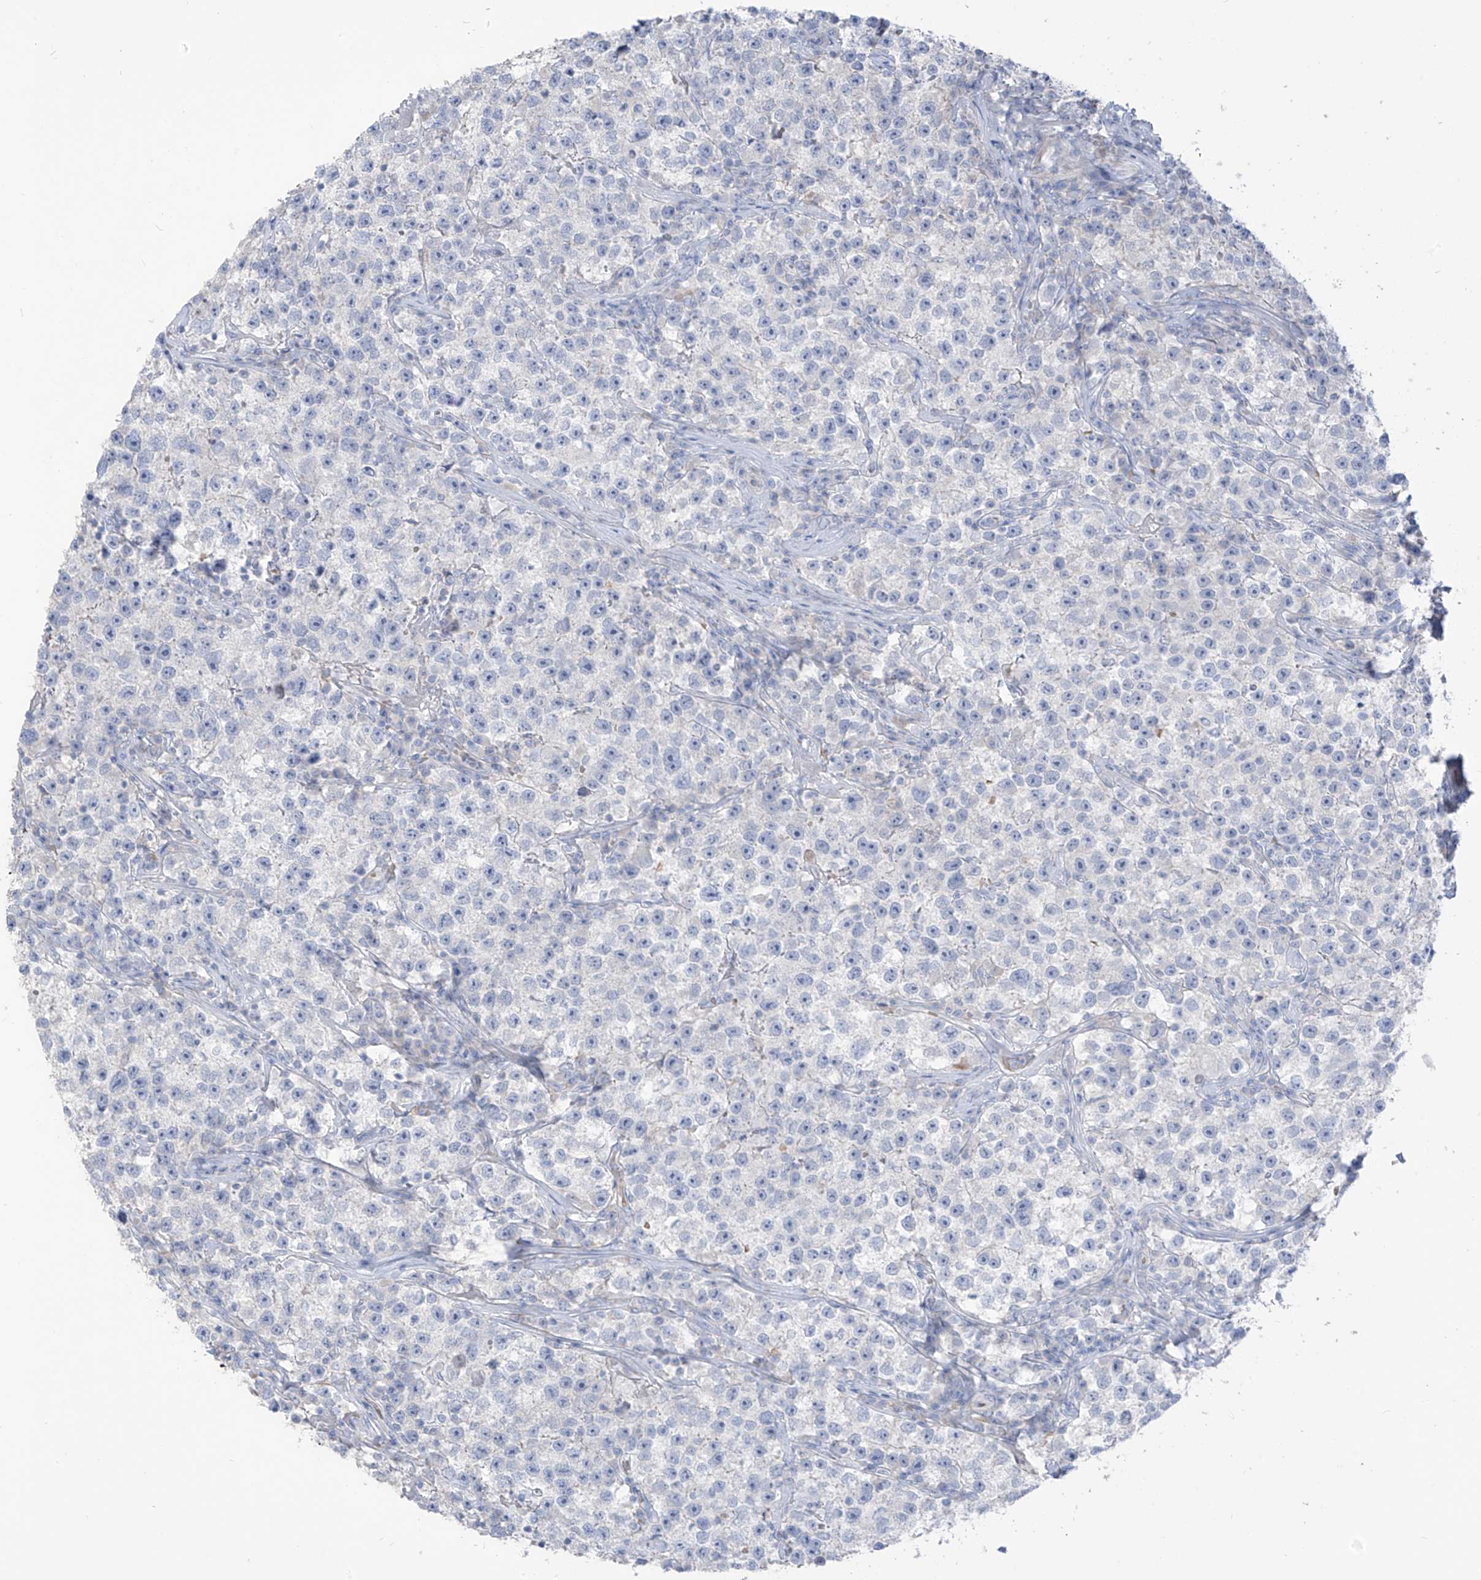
{"staining": {"intensity": "negative", "quantity": "none", "location": "none"}, "tissue": "testis cancer", "cell_type": "Tumor cells", "image_type": "cancer", "snomed": [{"axis": "morphology", "description": "Seminoma, NOS"}, {"axis": "topography", "description": "Testis"}], "caption": "DAB (3,3'-diaminobenzidine) immunohistochemical staining of testis seminoma exhibits no significant expression in tumor cells. (DAB (3,3'-diaminobenzidine) immunohistochemistry, high magnification).", "gene": "ASPRV1", "patient": {"sex": "male", "age": 22}}